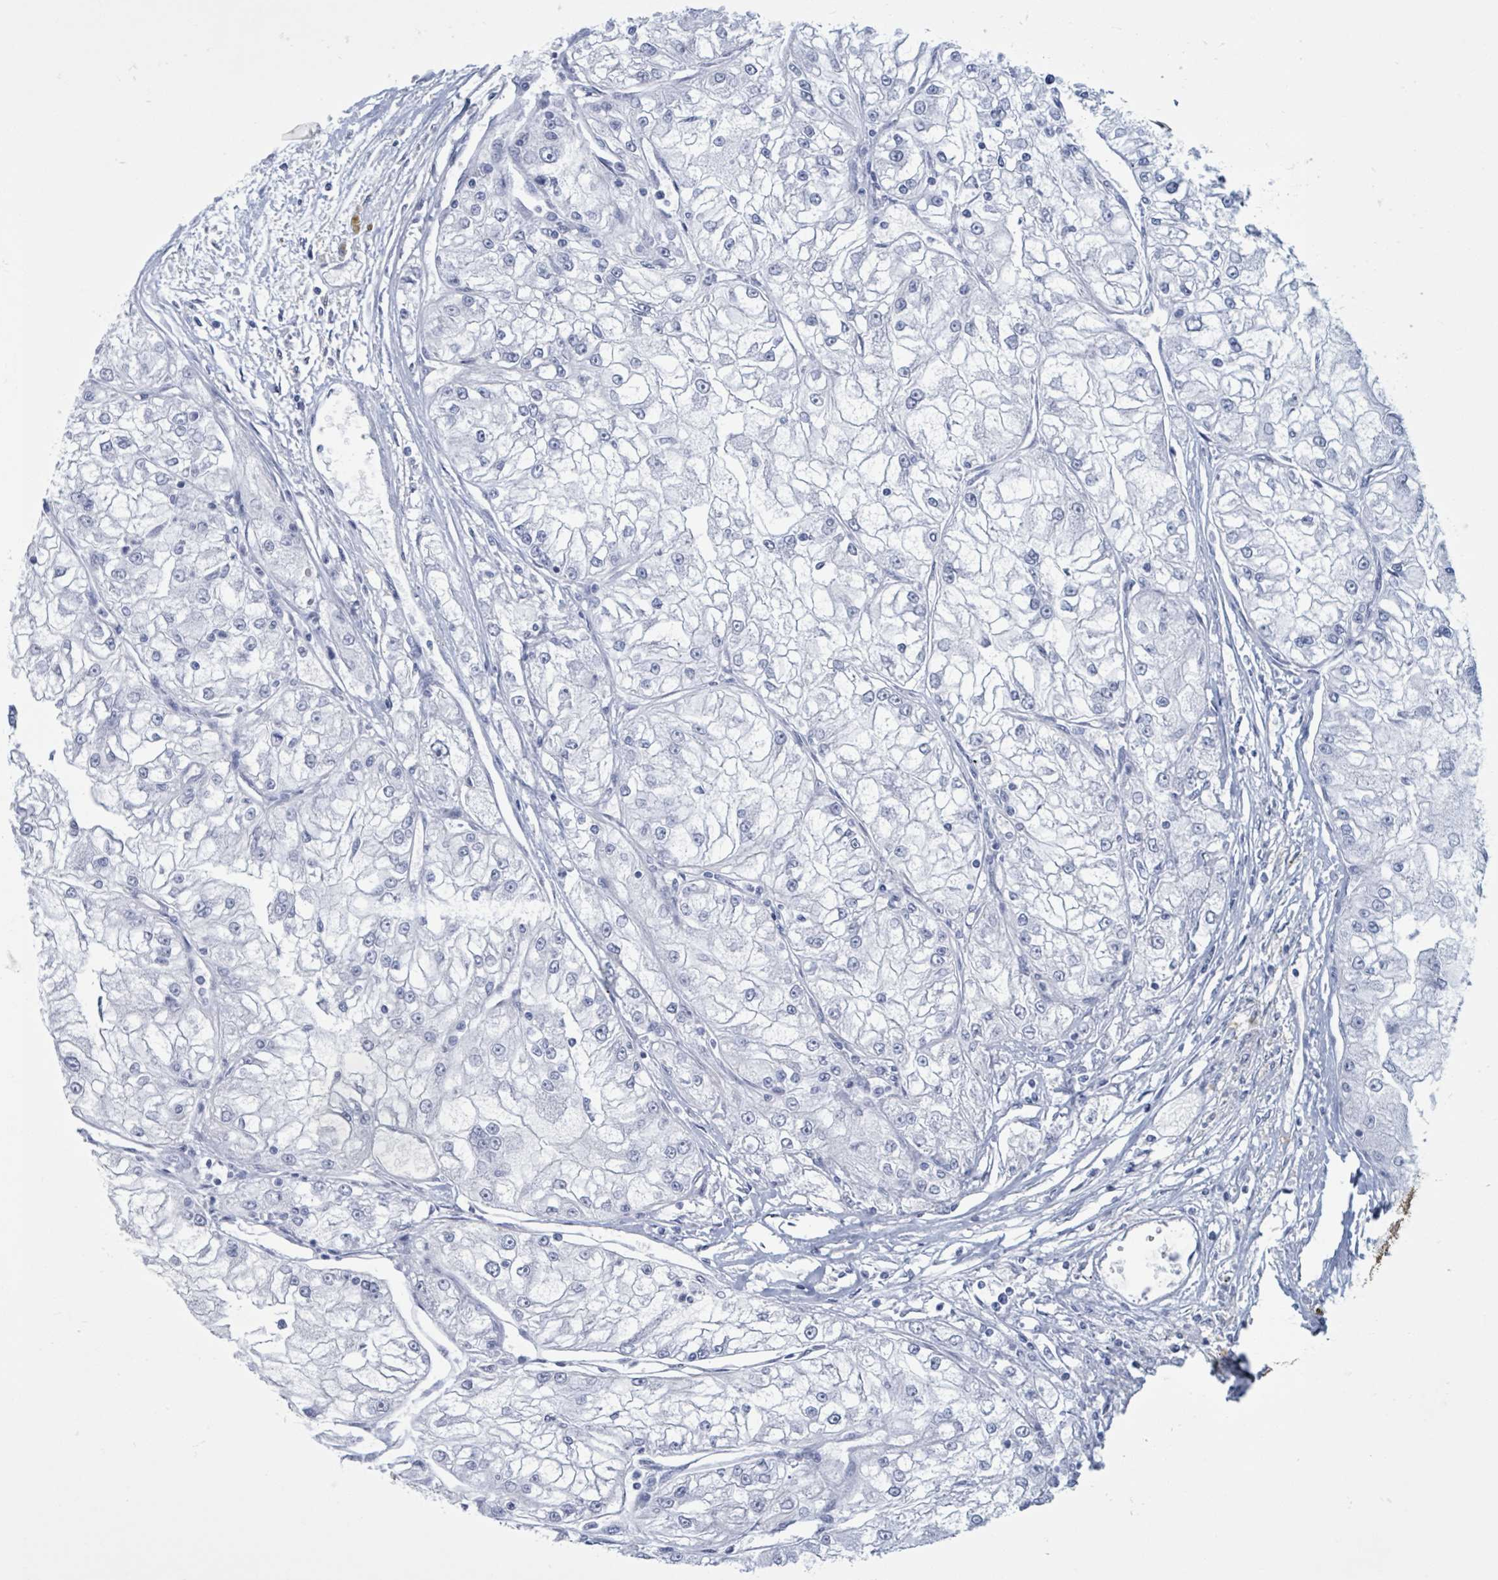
{"staining": {"intensity": "negative", "quantity": "none", "location": "none"}, "tissue": "renal cancer", "cell_type": "Tumor cells", "image_type": "cancer", "snomed": [{"axis": "morphology", "description": "Adenocarcinoma, NOS"}, {"axis": "topography", "description": "Kidney"}], "caption": "An immunohistochemistry histopathology image of renal adenocarcinoma is shown. There is no staining in tumor cells of renal adenocarcinoma.", "gene": "CT45A5", "patient": {"sex": "female", "age": 72}}